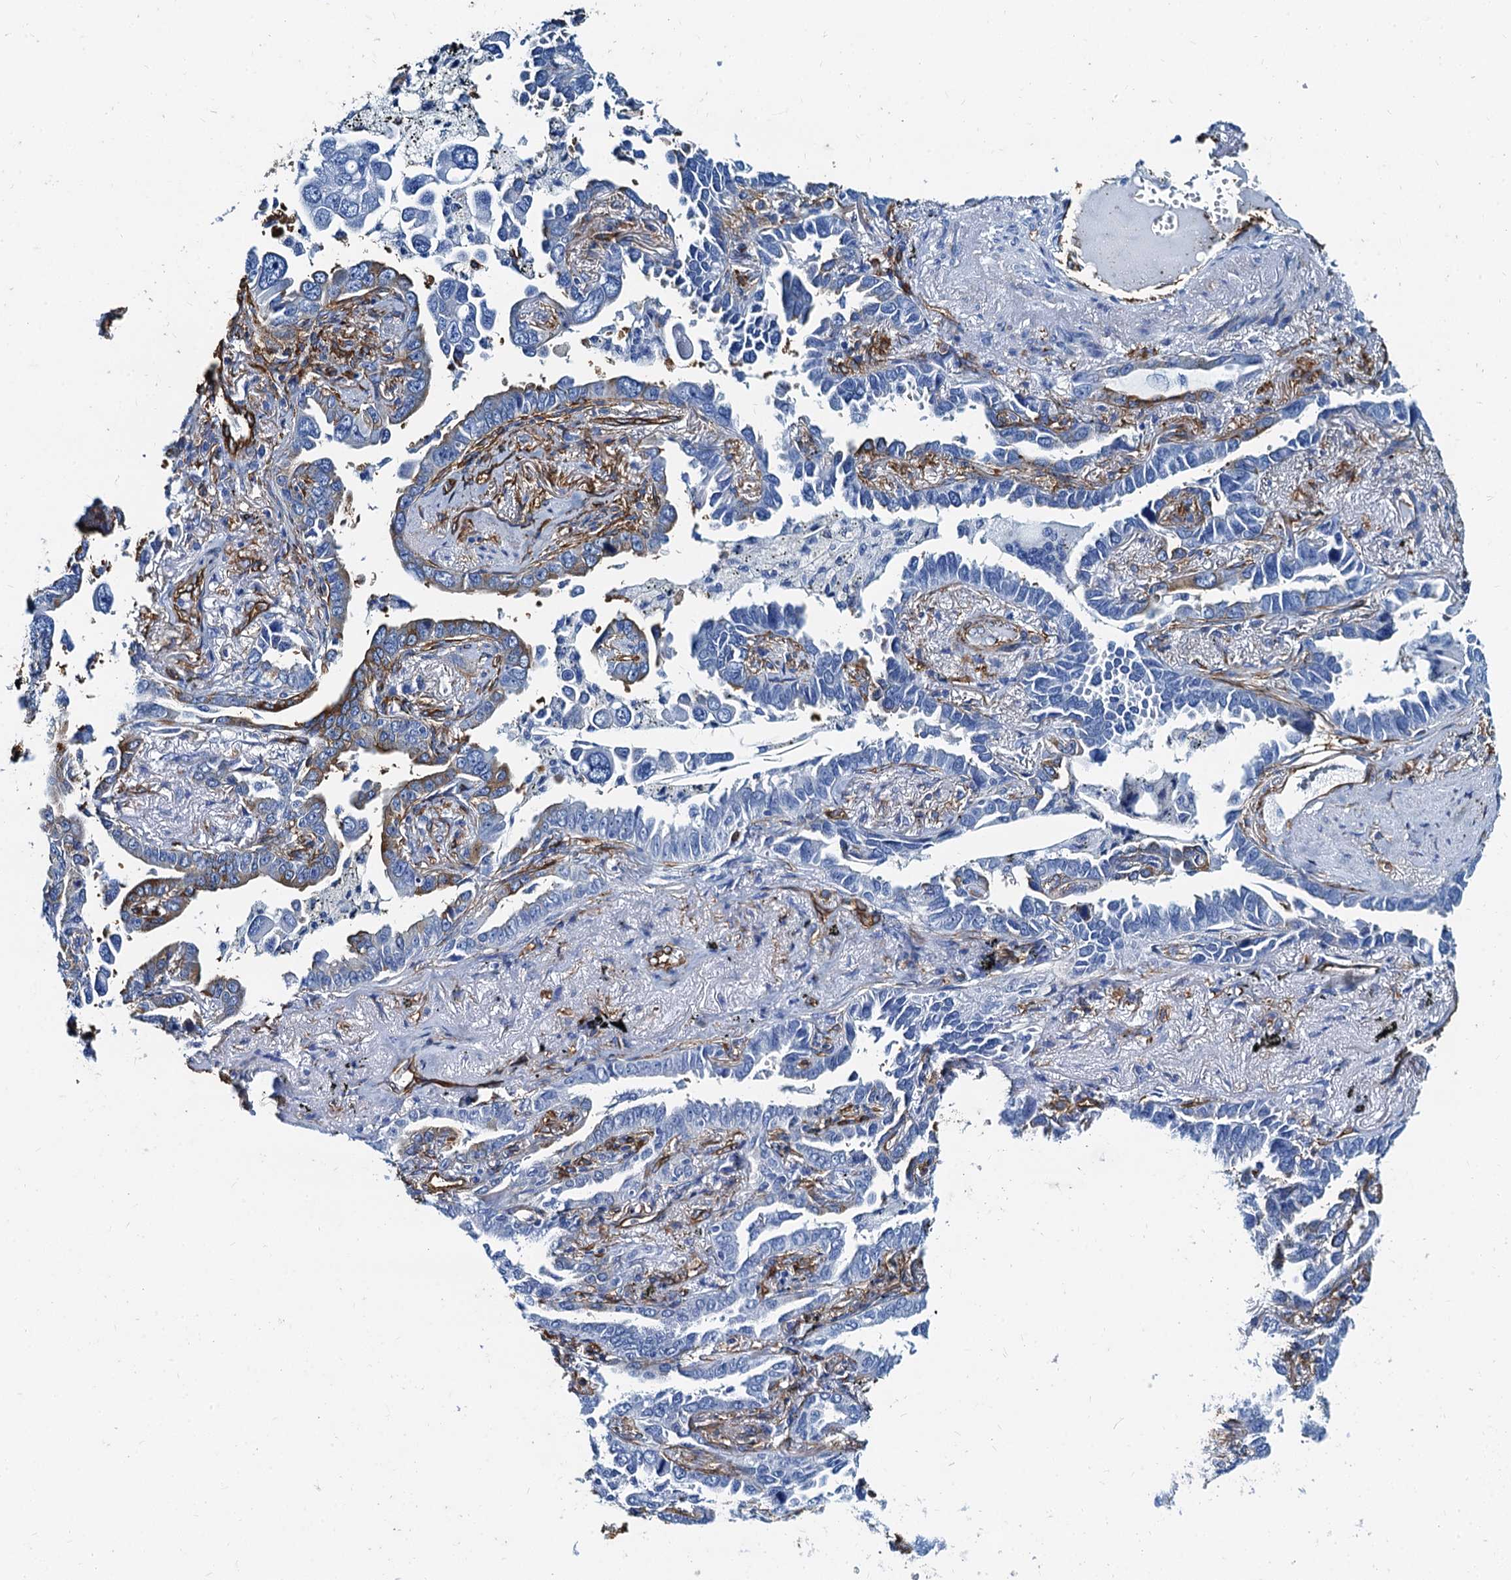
{"staining": {"intensity": "negative", "quantity": "none", "location": "none"}, "tissue": "lung cancer", "cell_type": "Tumor cells", "image_type": "cancer", "snomed": [{"axis": "morphology", "description": "Adenocarcinoma, NOS"}, {"axis": "topography", "description": "Lung"}], "caption": "The immunohistochemistry image has no significant staining in tumor cells of lung cancer tissue.", "gene": "CAVIN2", "patient": {"sex": "male", "age": 67}}